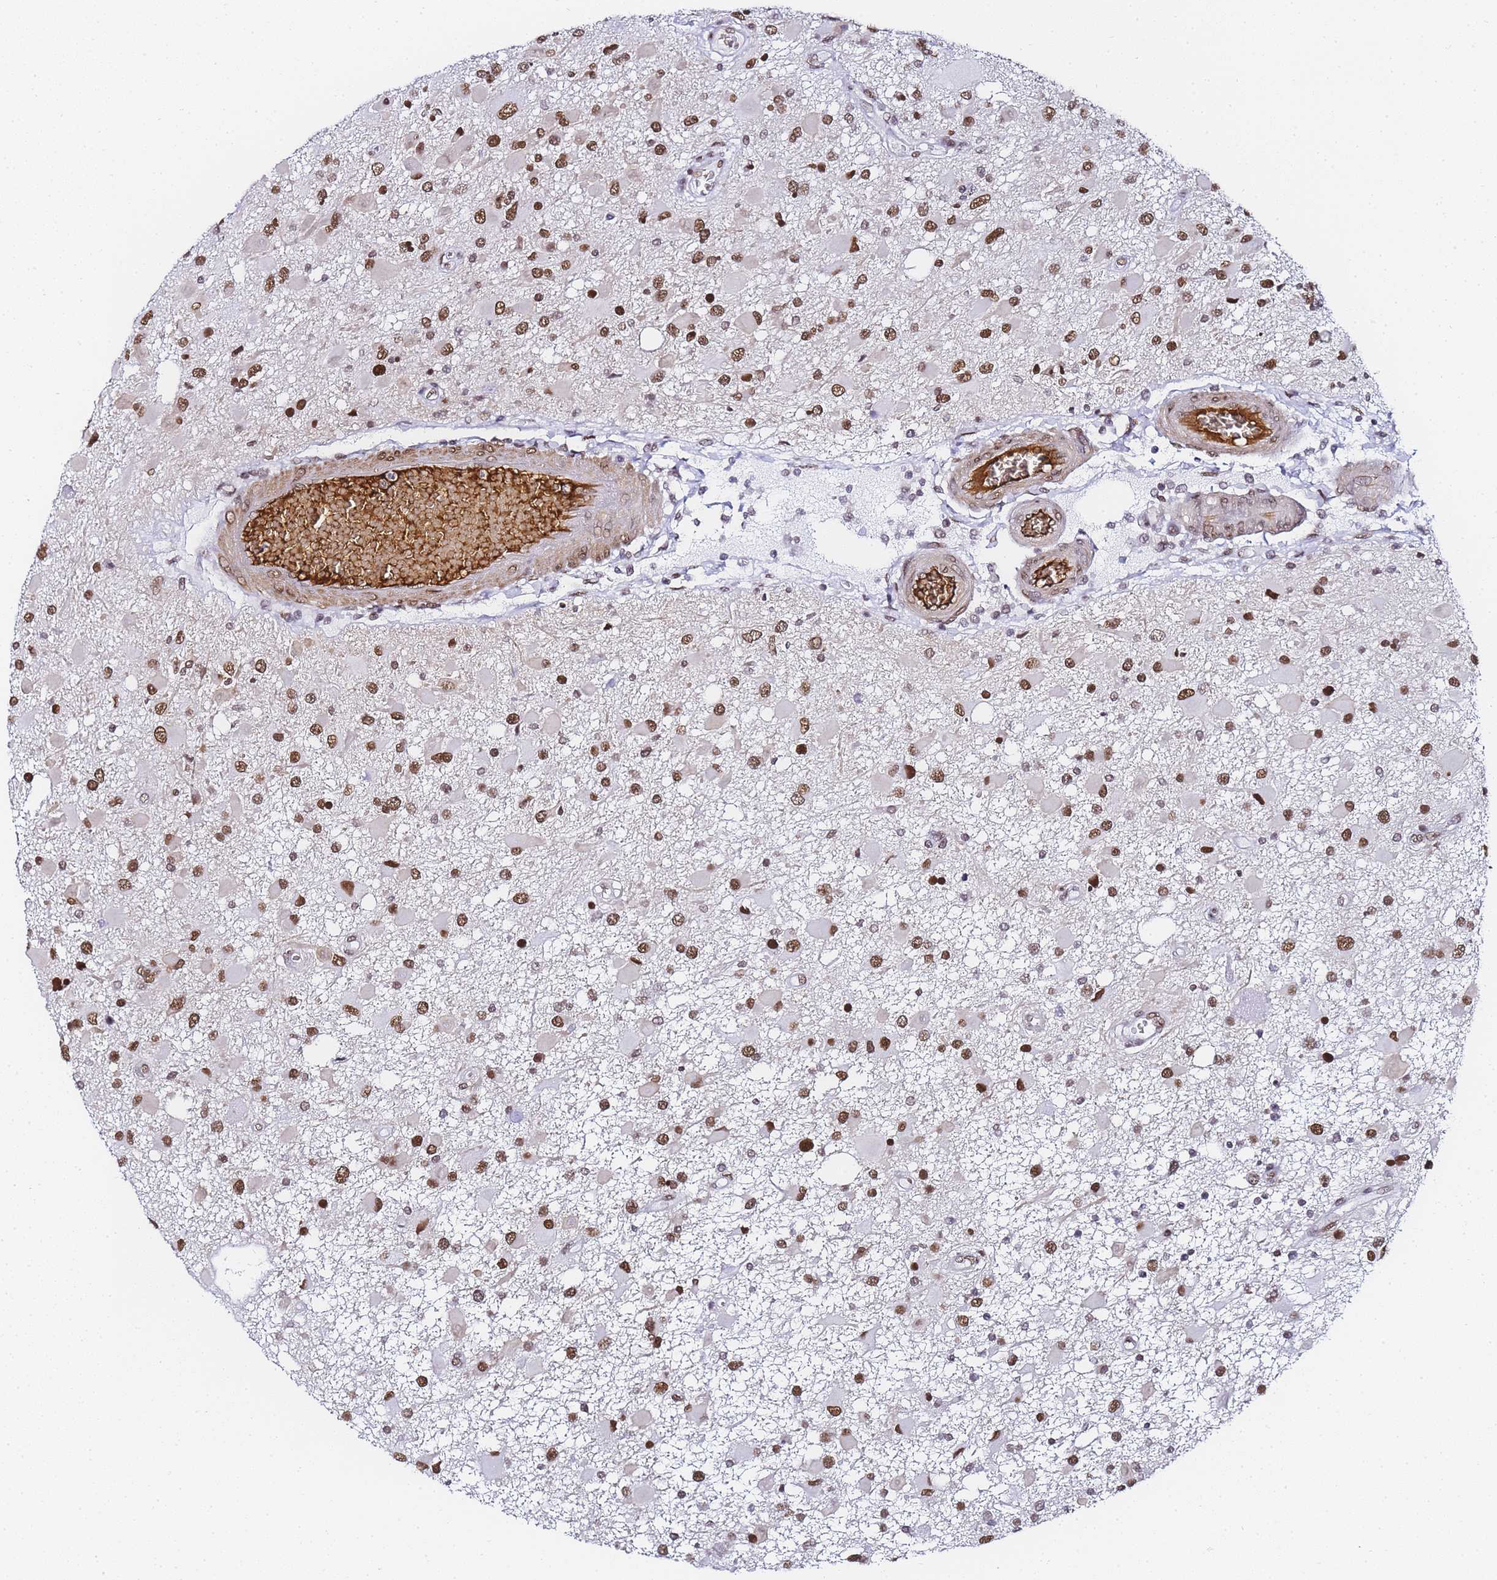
{"staining": {"intensity": "moderate", "quantity": ">75%", "location": "nuclear"}, "tissue": "glioma", "cell_type": "Tumor cells", "image_type": "cancer", "snomed": [{"axis": "morphology", "description": "Glioma, malignant, High grade"}, {"axis": "topography", "description": "Brain"}], "caption": "Glioma stained for a protein demonstrates moderate nuclear positivity in tumor cells.", "gene": "POLR1A", "patient": {"sex": "male", "age": 53}}